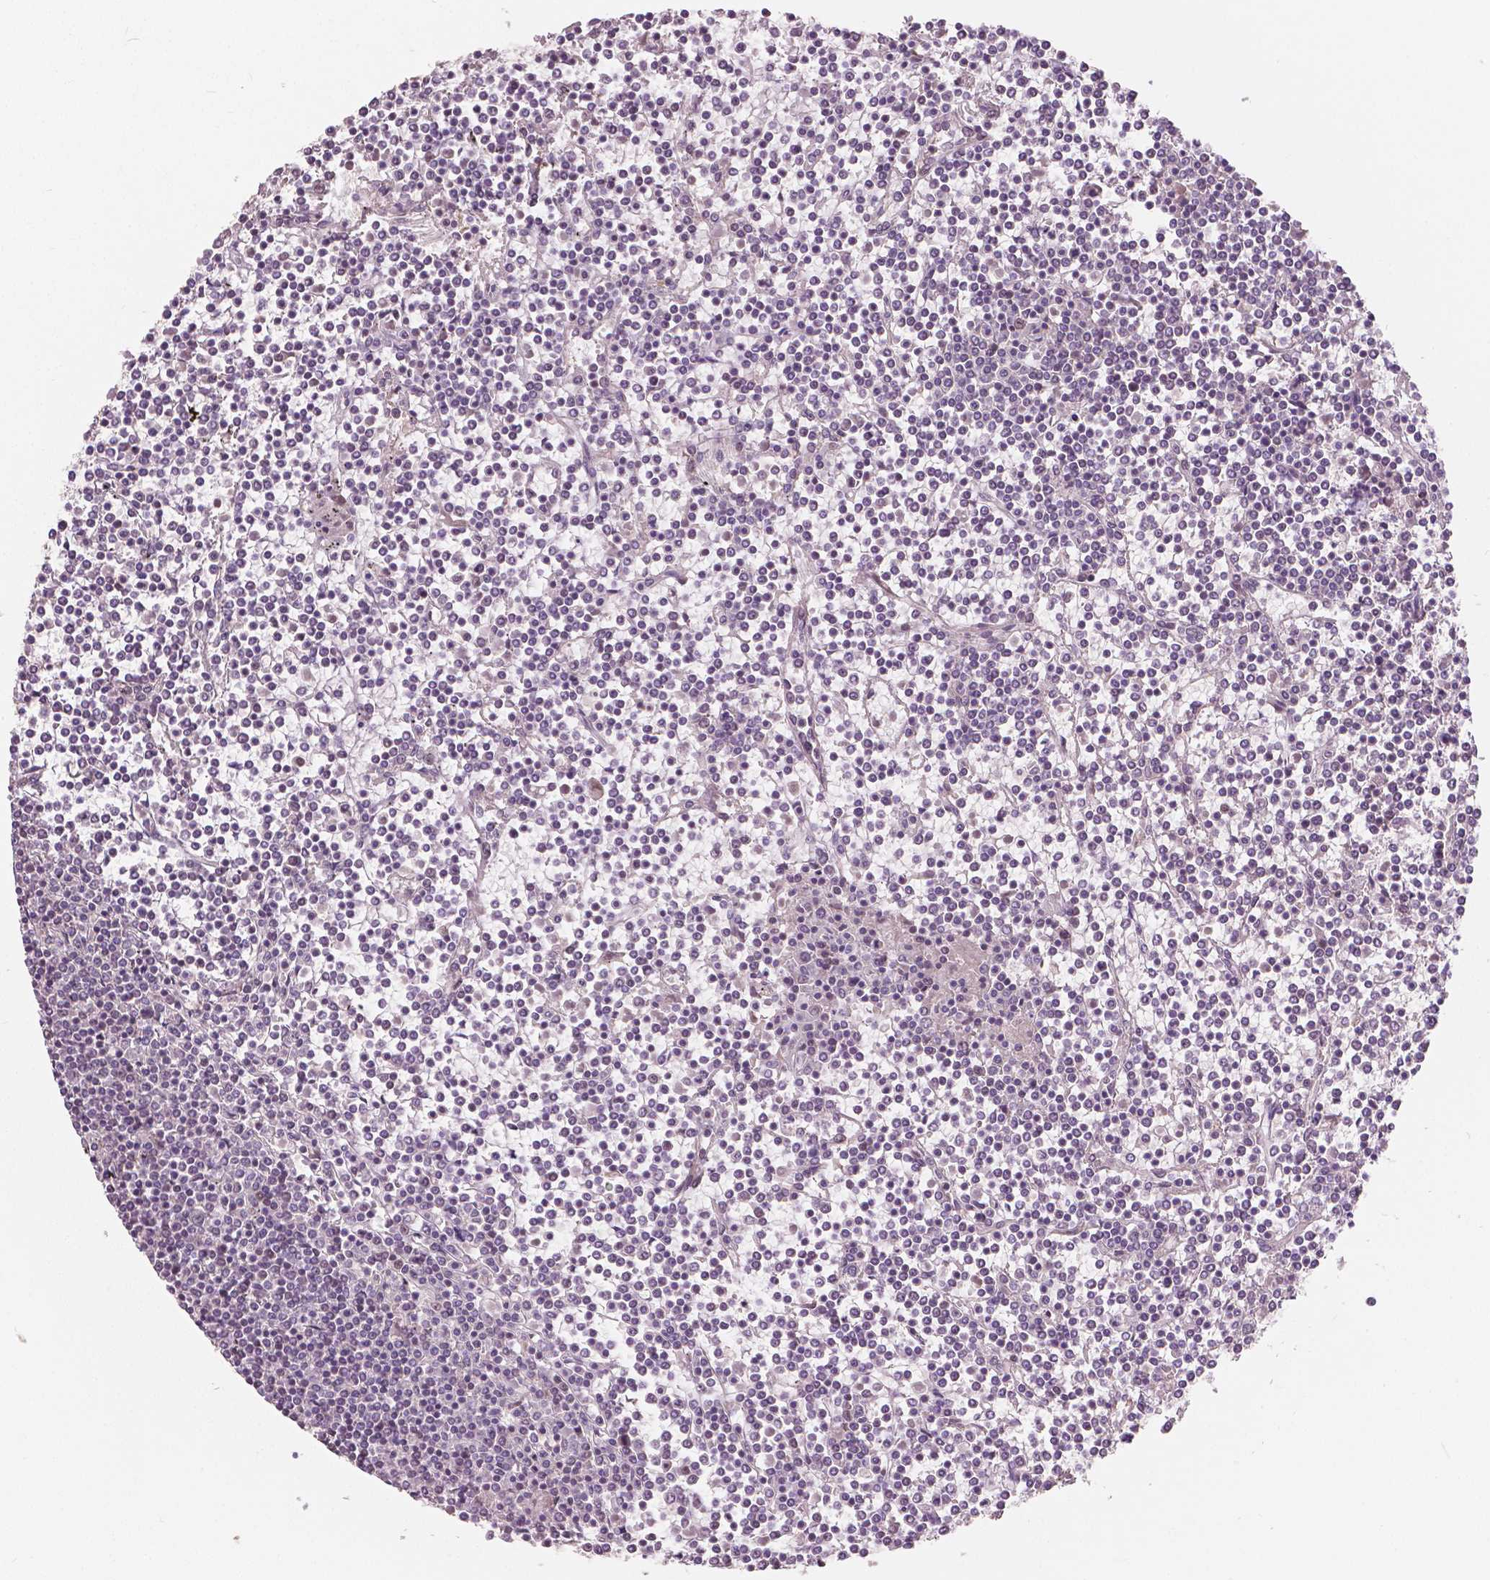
{"staining": {"intensity": "negative", "quantity": "none", "location": "none"}, "tissue": "lymphoma", "cell_type": "Tumor cells", "image_type": "cancer", "snomed": [{"axis": "morphology", "description": "Malignant lymphoma, non-Hodgkin's type, Low grade"}, {"axis": "topography", "description": "Spleen"}], "caption": "Immunohistochemical staining of human low-grade malignant lymphoma, non-Hodgkin's type reveals no significant staining in tumor cells.", "gene": "HOXA10", "patient": {"sex": "female", "age": 19}}